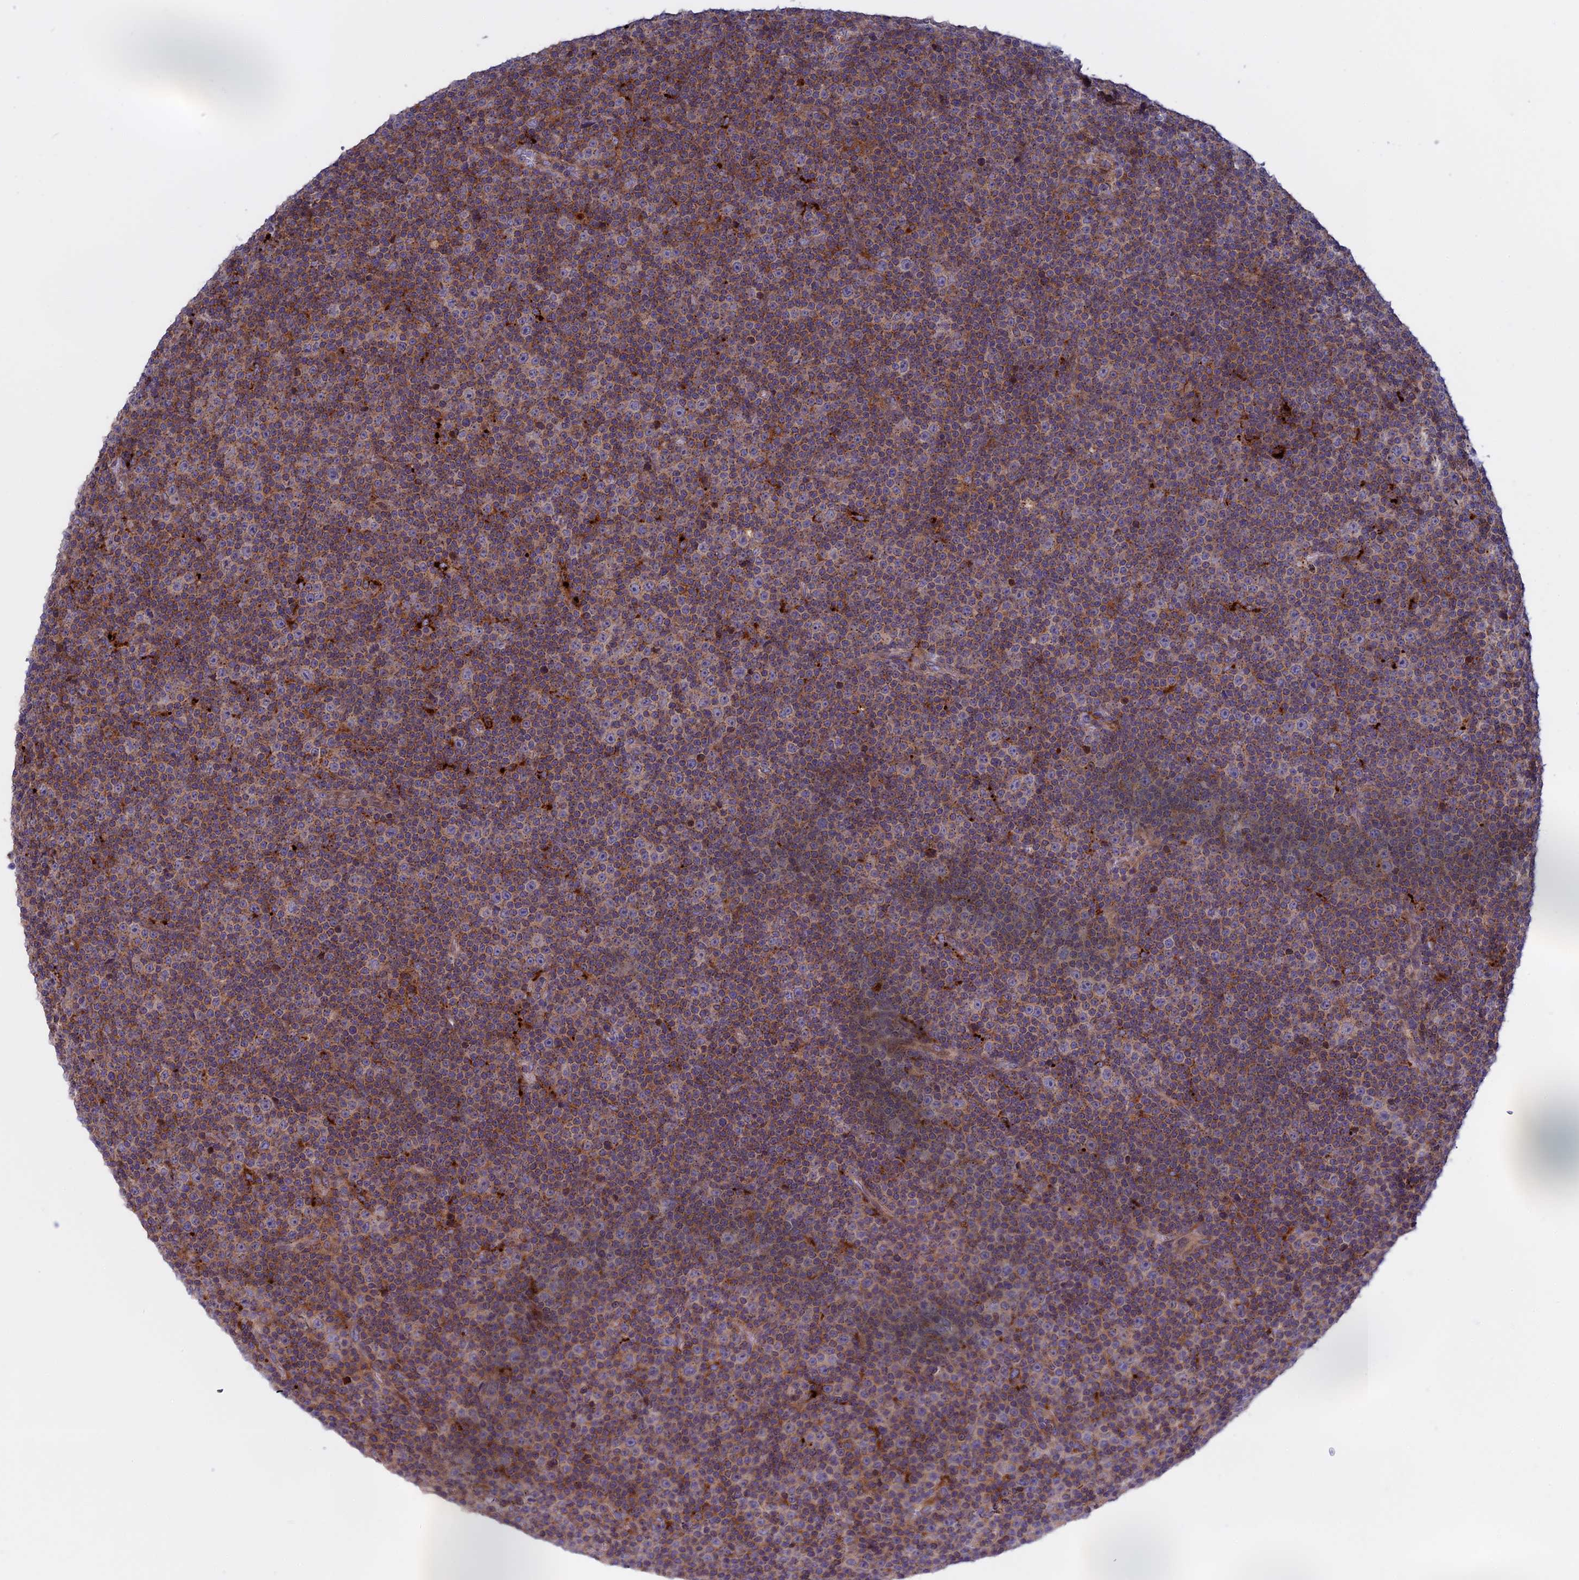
{"staining": {"intensity": "weak", "quantity": "25%-75%", "location": "cytoplasmic/membranous"}, "tissue": "lymphoma", "cell_type": "Tumor cells", "image_type": "cancer", "snomed": [{"axis": "morphology", "description": "Malignant lymphoma, non-Hodgkin's type, Low grade"}, {"axis": "topography", "description": "Lymph node"}], "caption": "High-power microscopy captured an immunohistochemistry (IHC) image of low-grade malignant lymphoma, non-Hodgkin's type, revealing weak cytoplasmic/membranous expression in approximately 25%-75% of tumor cells.", "gene": "LYPD5", "patient": {"sex": "female", "age": 67}}